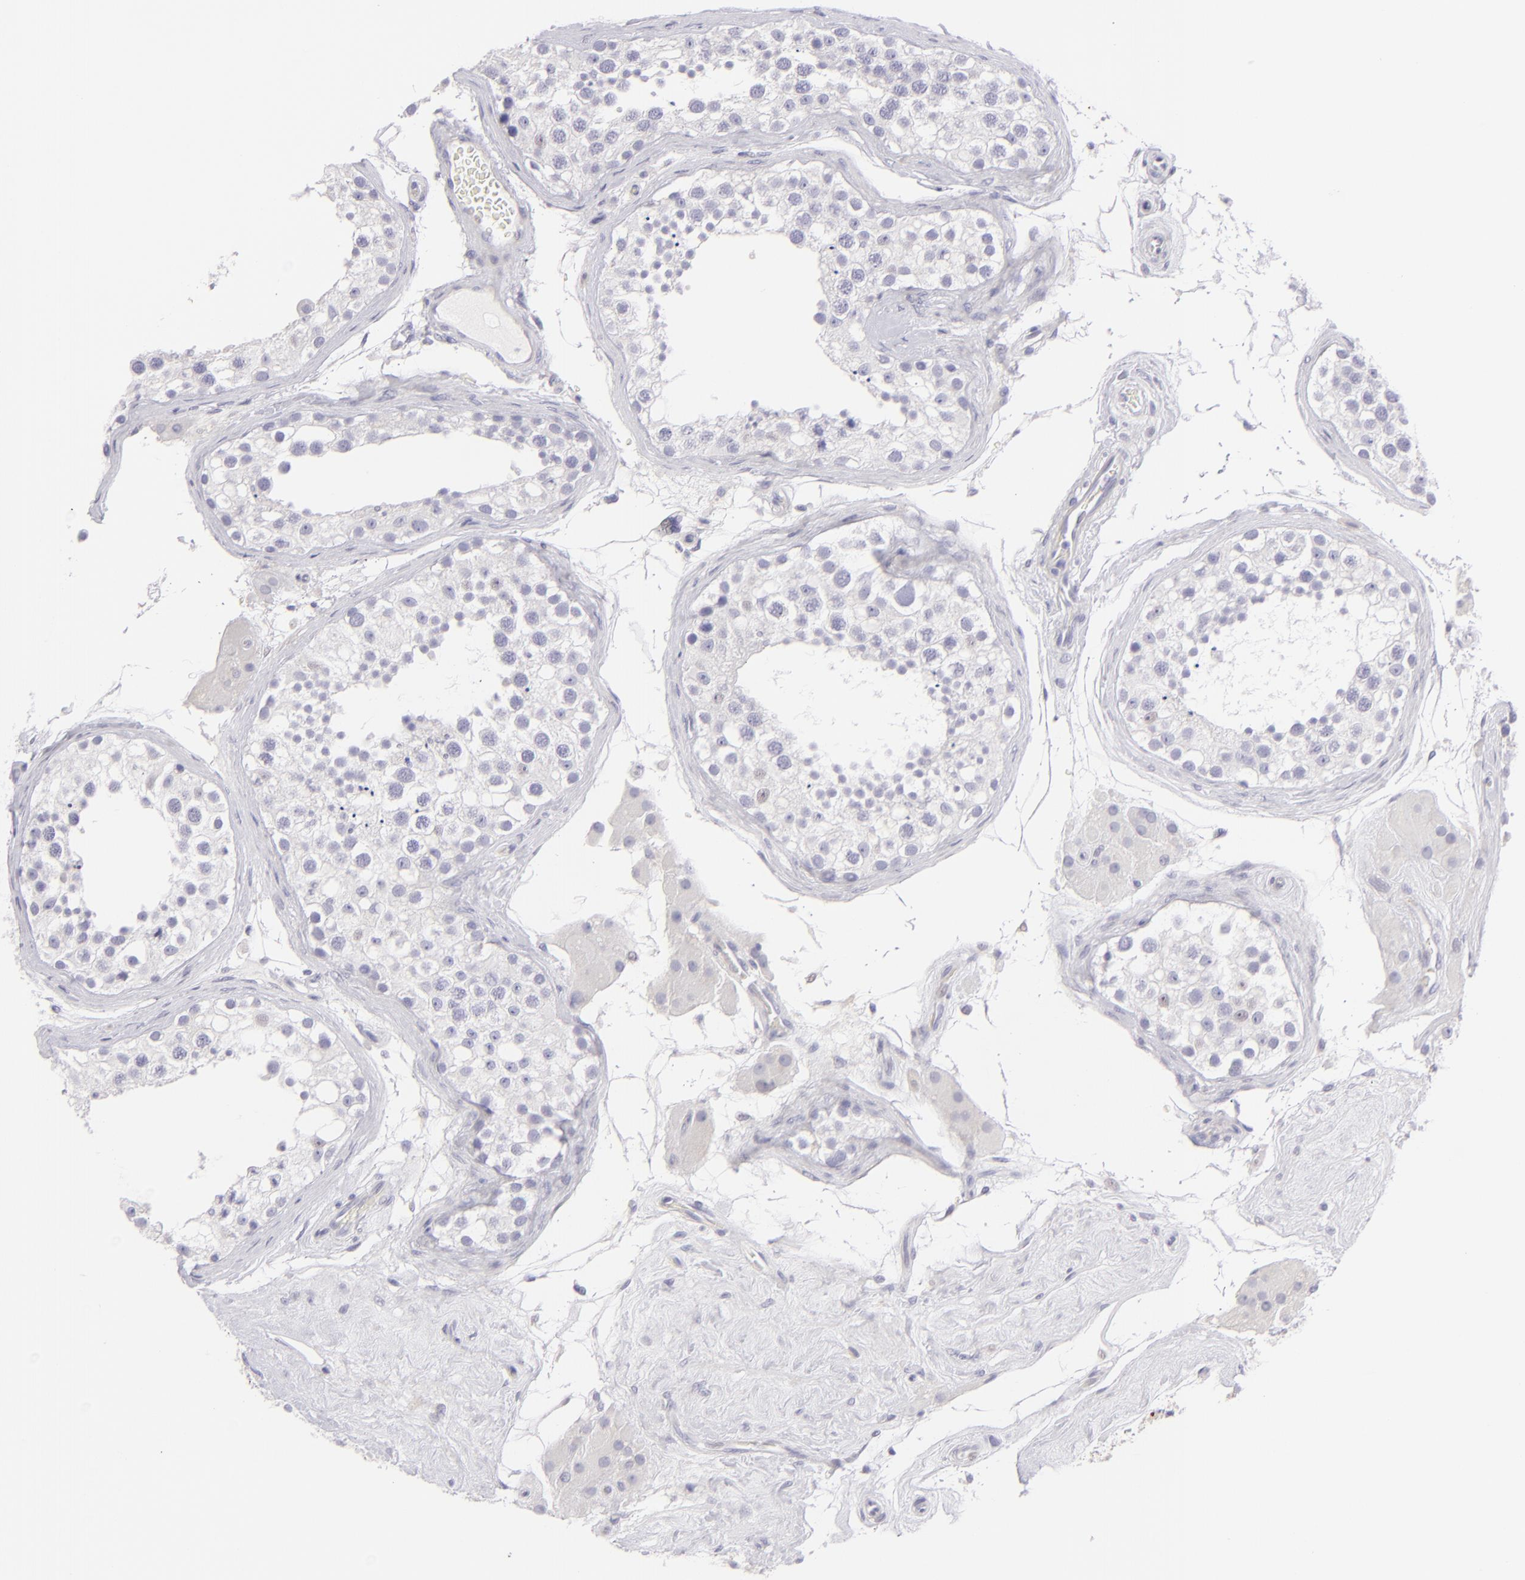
{"staining": {"intensity": "negative", "quantity": "none", "location": "none"}, "tissue": "testis", "cell_type": "Cells in seminiferous ducts", "image_type": "normal", "snomed": [{"axis": "morphology", "description": "Normal tissue, NOS"}, {"axis": "topography", "description": "Testis"}], "caption": "Immunohistochemical staining of benign human testis reveals no significant staining in cells in seminiferous ducts. (Stains: DAB IHC with hematoxylin counter stain, Microscopy: brightfield microscopy at high magnification).", "gene": "CLDN4", "patient": {"sex": "male", "age": 68}}